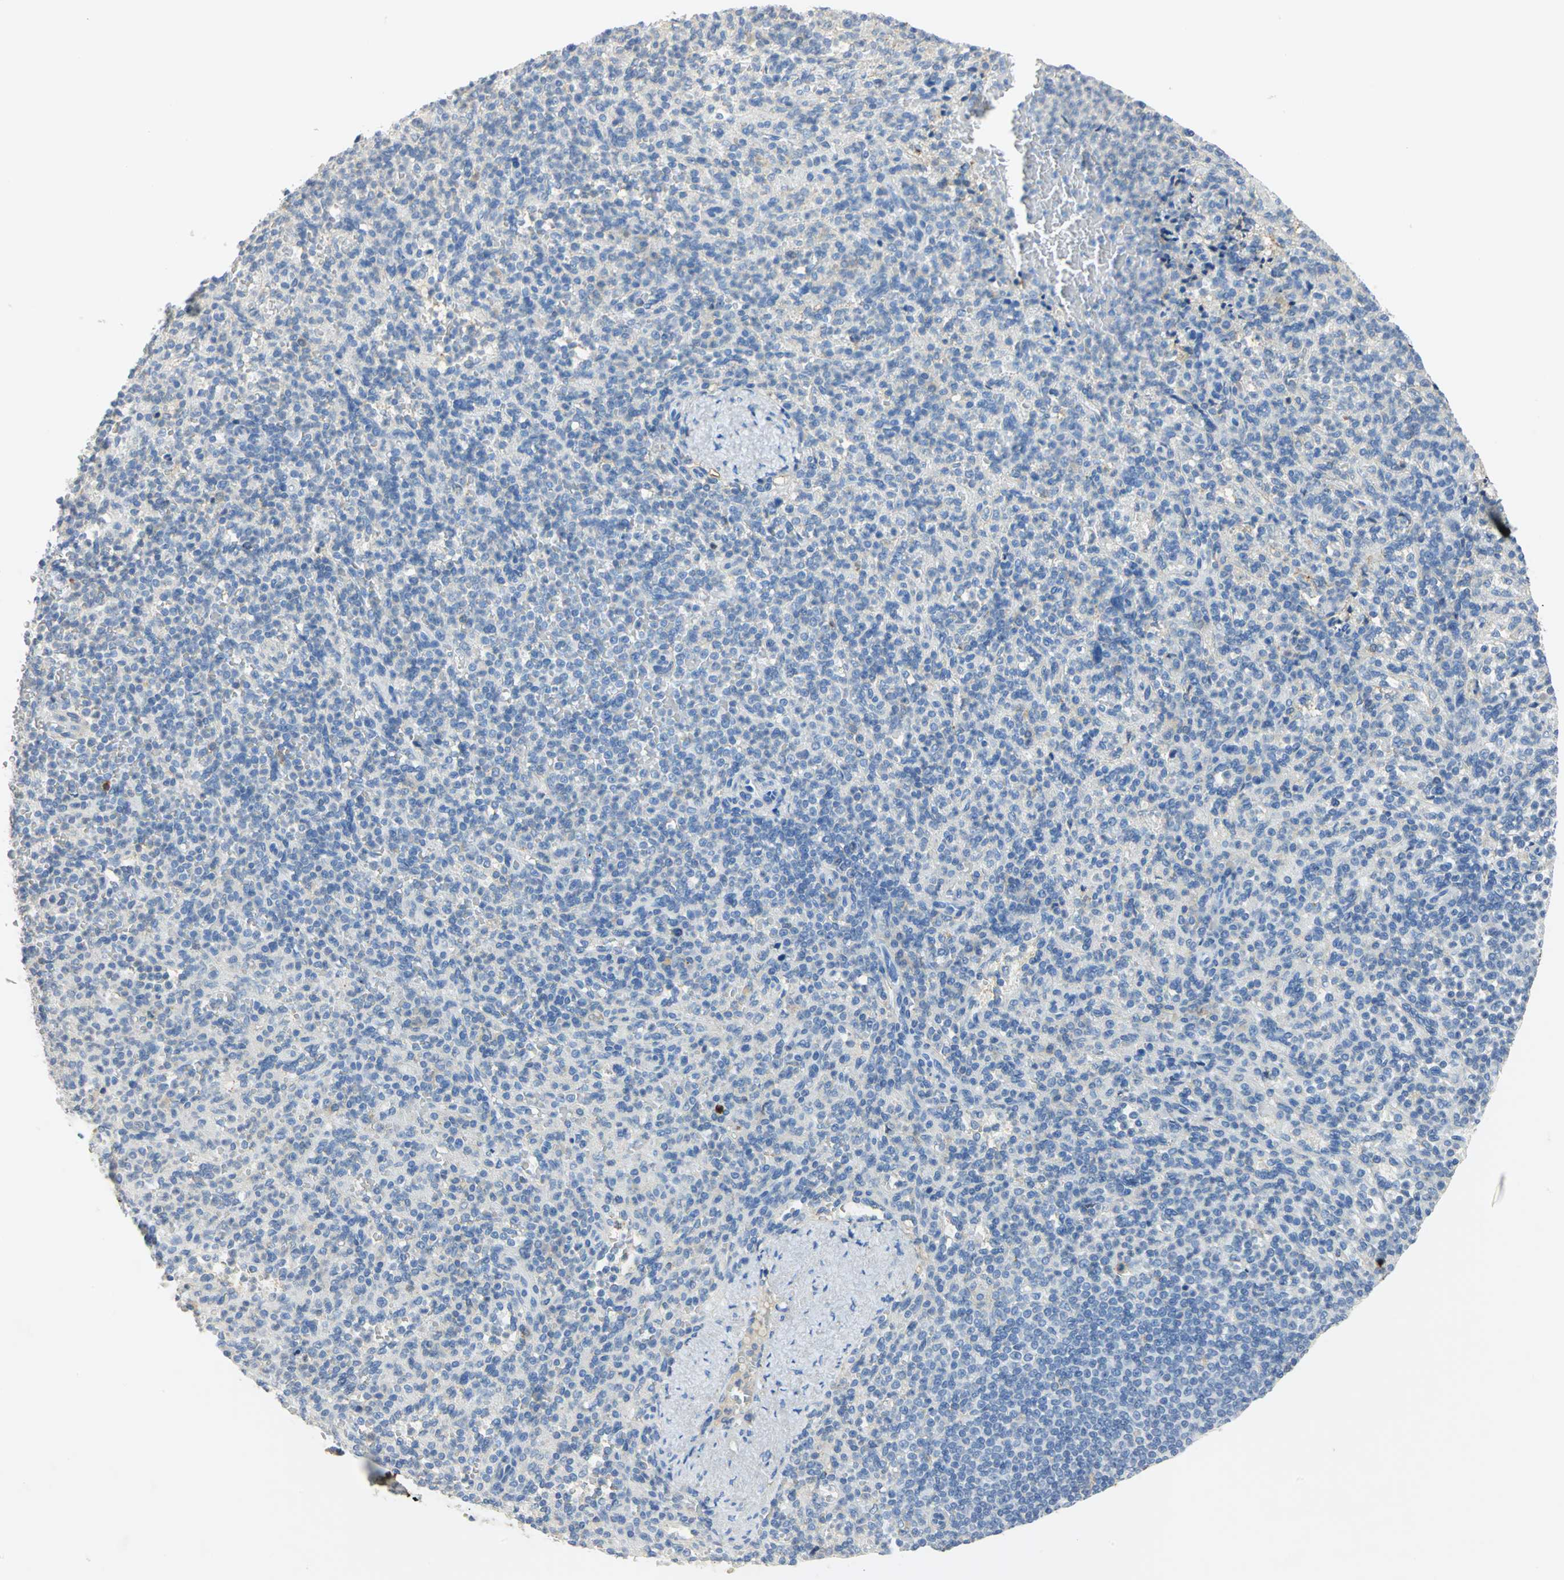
{"staining": {"intensity": "negative", "quantity": "none", "location": "none"}, "tissue": "spleen", "cell_type": "Cells in red pulp", "image_type": "normal", "snomed": [{"axis": "morphology", "description": "Normal tissue, NOS"}, {"axis": "topography", "description": "Spleen"}], "caption": "Cells in red pulp are negative for protein expression in normal human spleen. (DAB immunohistochemistry (IHC) visualized using brightfield microscopy, high magnification).", "gene": "ANXA4", "patient": {"sex": "female", "age": 74}}